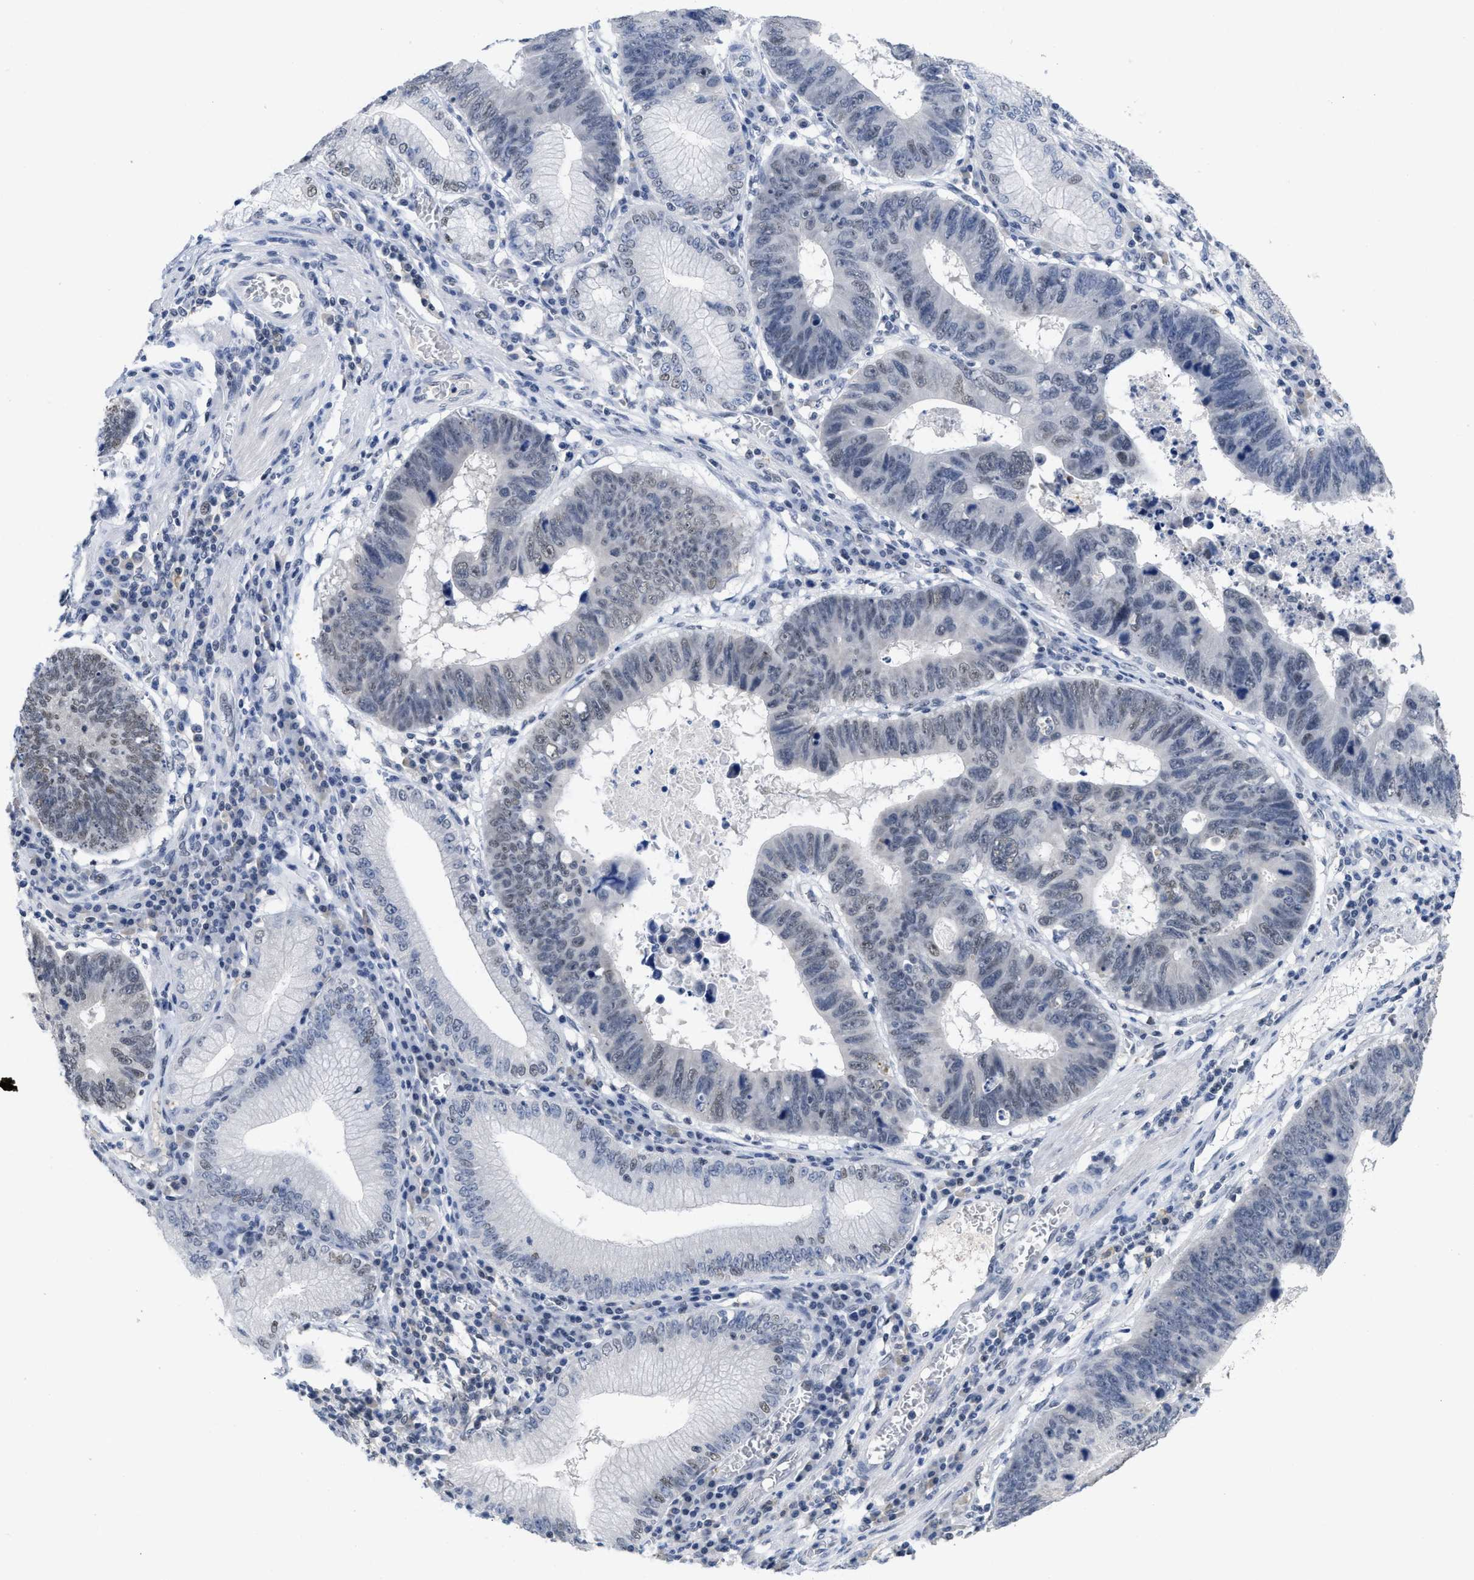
{"staining": {"intensity": "weak", "quantity": "<25%", "location": "nuclear"}, "tissue": "stomach cancer", "cell_type": "Tumor cells", "image_type": "cancer", "snomed": [{"axis": "morphology", "description": "Adenocarcinoma, NOS"}, {"axis": "topography", "description": "Stomach"}], "caption": "Tumor cells show no significant protein positivity in stomach cancer.", "gene": "GGNBP2", "patient": {"sex": "male", "age": 59}}